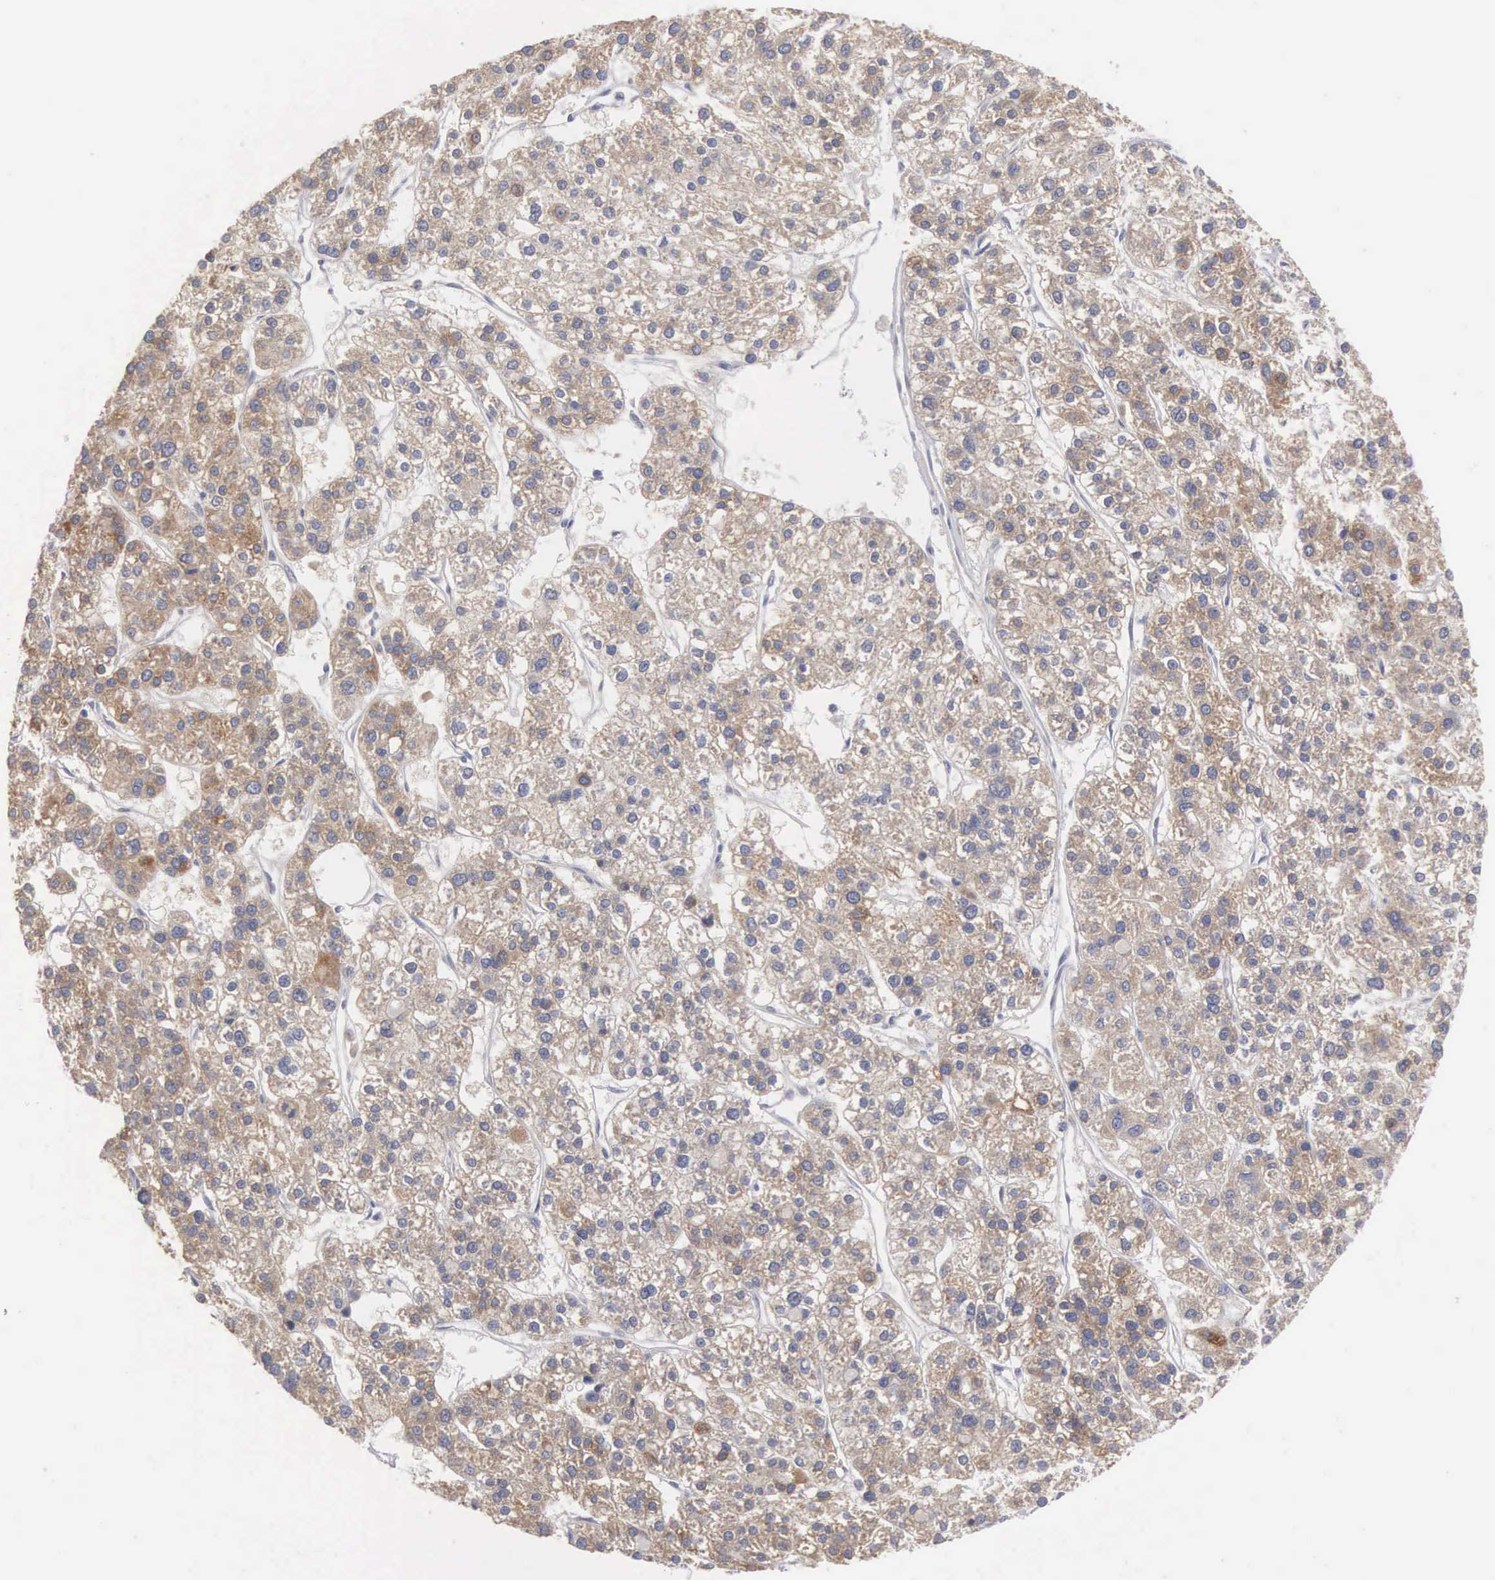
{"staining": {"intensity": "moderate", "quantity": ">75%", "location": "cytoplasmic/membranous,nuclear"}, "tissue": "liver cancer", "cell_type": "Tumor cells", "image_type": "cancer", "snomed": [{"axis": "morphology", "description": "Carcinoma, Hepatocellular, NOS"}, {"axis": "topography", "description": "Liver"}], "caption": "A high-resolution micrograph shows immunohistochemistry (IHC) staining of hepatocellular carcinoma (liver), which shows moderate cytoplasmic/membranous and nuclear expression in approximately >75% of tumor cells.", "gene": "AMN", "patient": {"sex": "female", "age": 85}}